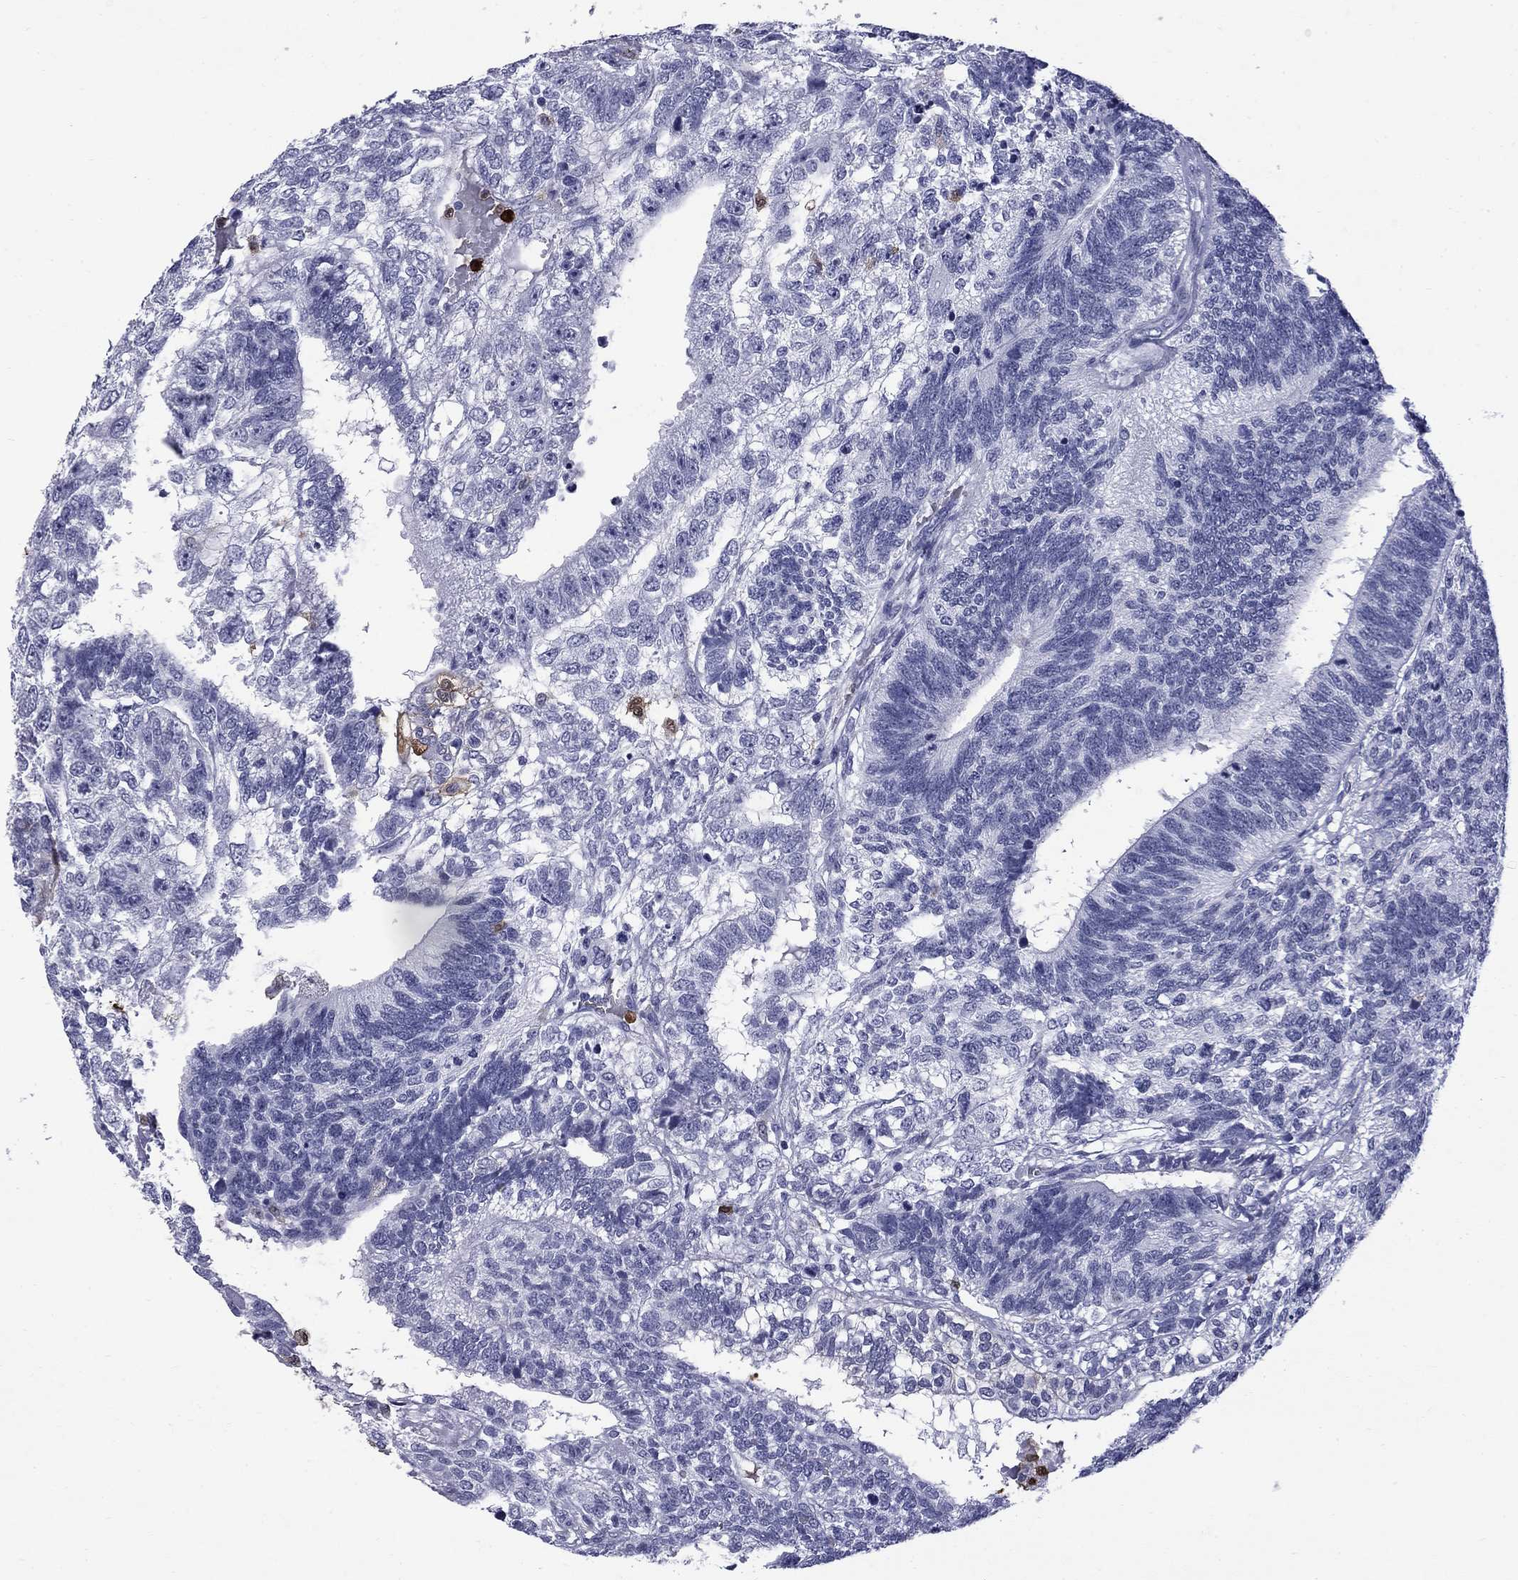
{"staining": {"intensity": "negative", "quantity": "none", "location": "none"}, "tissue": "testis cancer", "cell_type": "Tumor cells", "image_type": "cancer", "snomed": [{"axis": "morphology", "description": "Seminoma, NOS"}, {"axis": "morphology", "description": "Carcinoma, Embryonal, NOS"}, {"axis": "topography", "description": "Testis"}], "caption": "Seminoma (testis) stained for a protein using IHC reveals no expression tumor cells.", "gene": "TRIM29", "patient": {"sex": "male", "age": 41}}